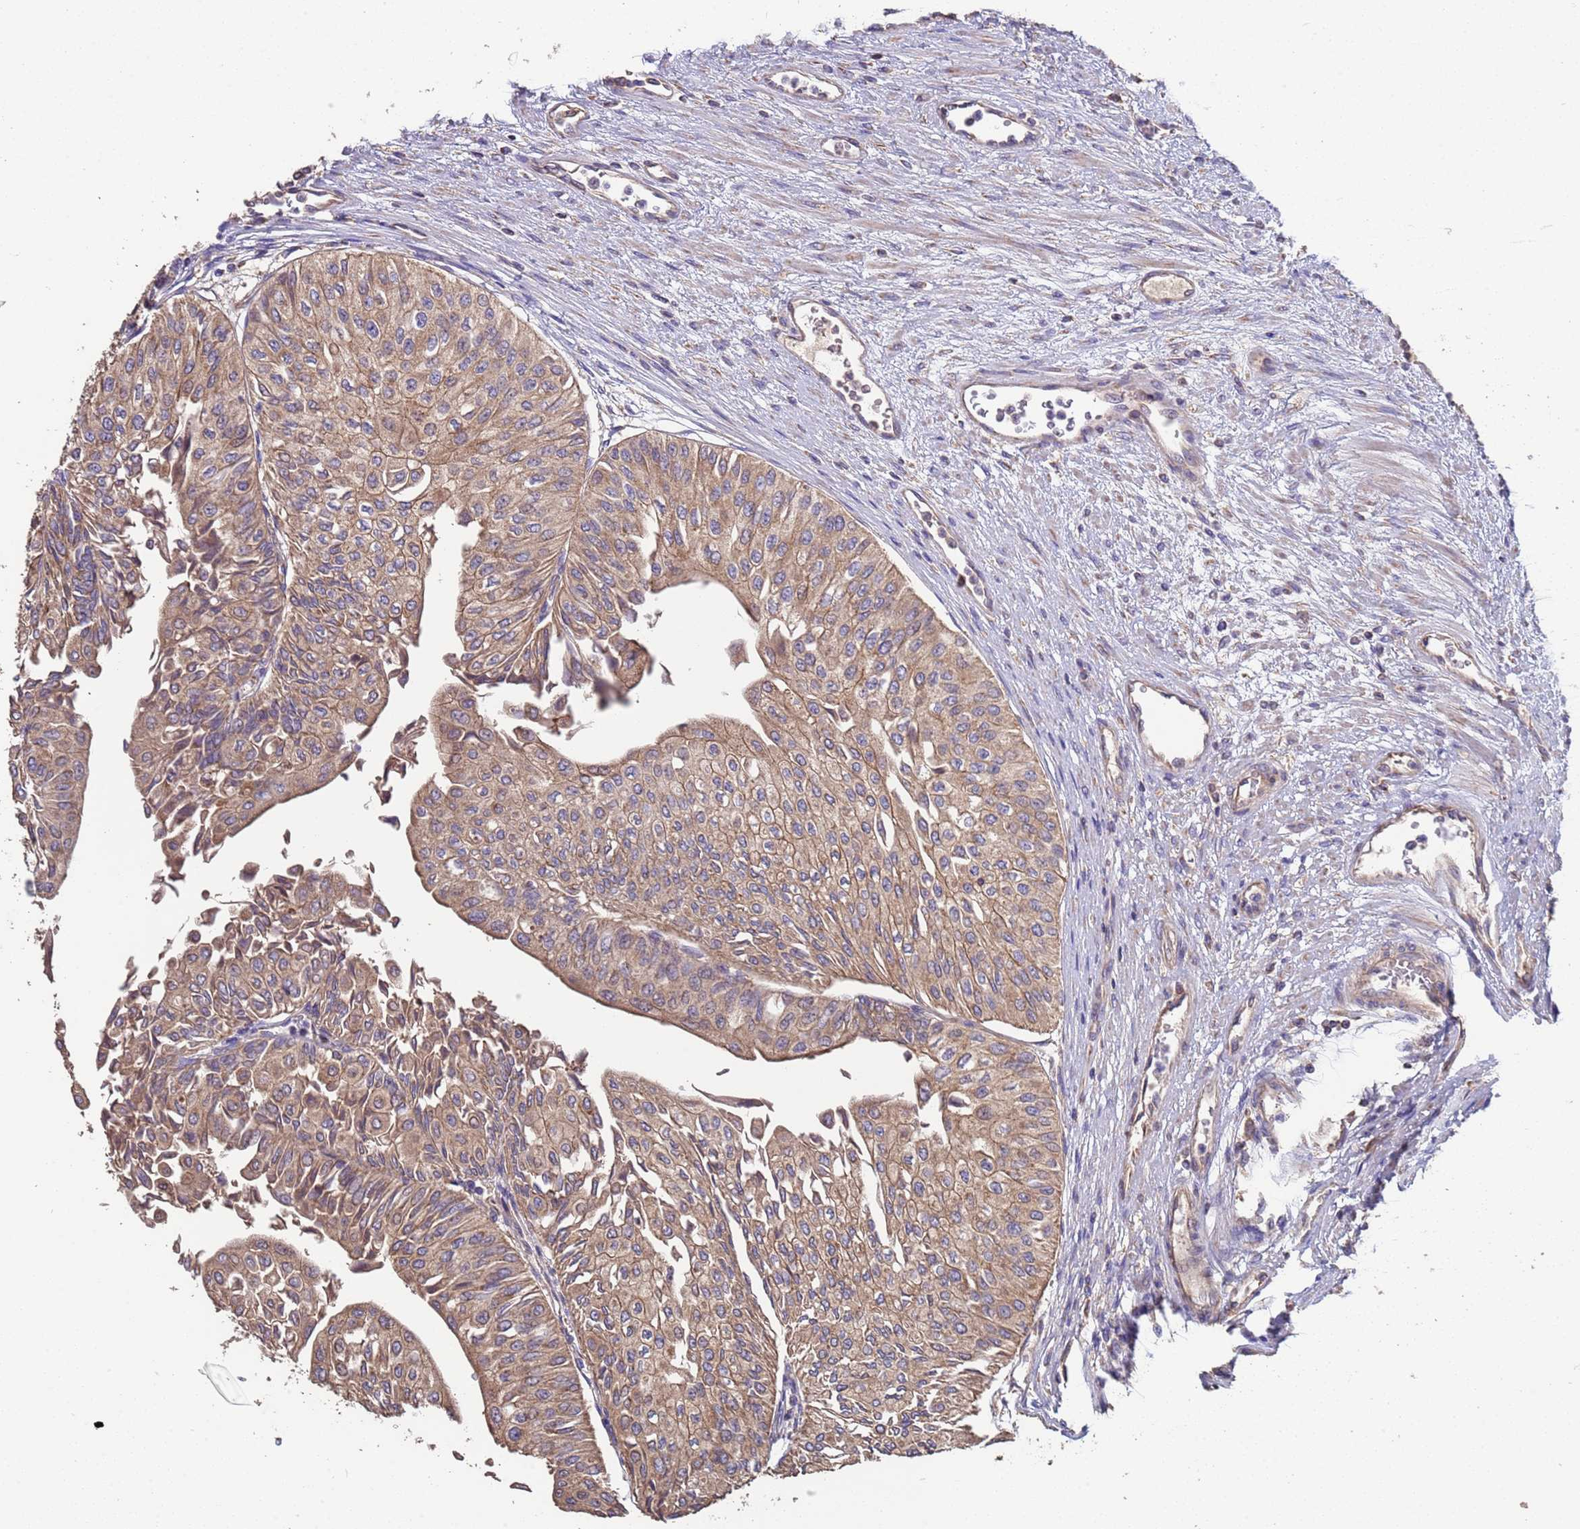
{"staining": {"intensity": "moderate", "quantity": ">75%", "location": "cytoplasmic/membranous"}, "tissue": "urothelial cancer", "cell_type": "Tumor cells", "image_type": "cancer", "snomed": [{"axis": "morphology", "description": "Urothelial carcinoma, Low grade"}, {"axis": "topography", "description": "Urinary bladder"}], "caption": "Tumor cells demonstrate moderate cytoplasmic/membranous expression in approximately >75% of cells in urothelial cancer.", "gene": "EEF1AKMT1", "patient": {"sex": "male", "age": 67}}